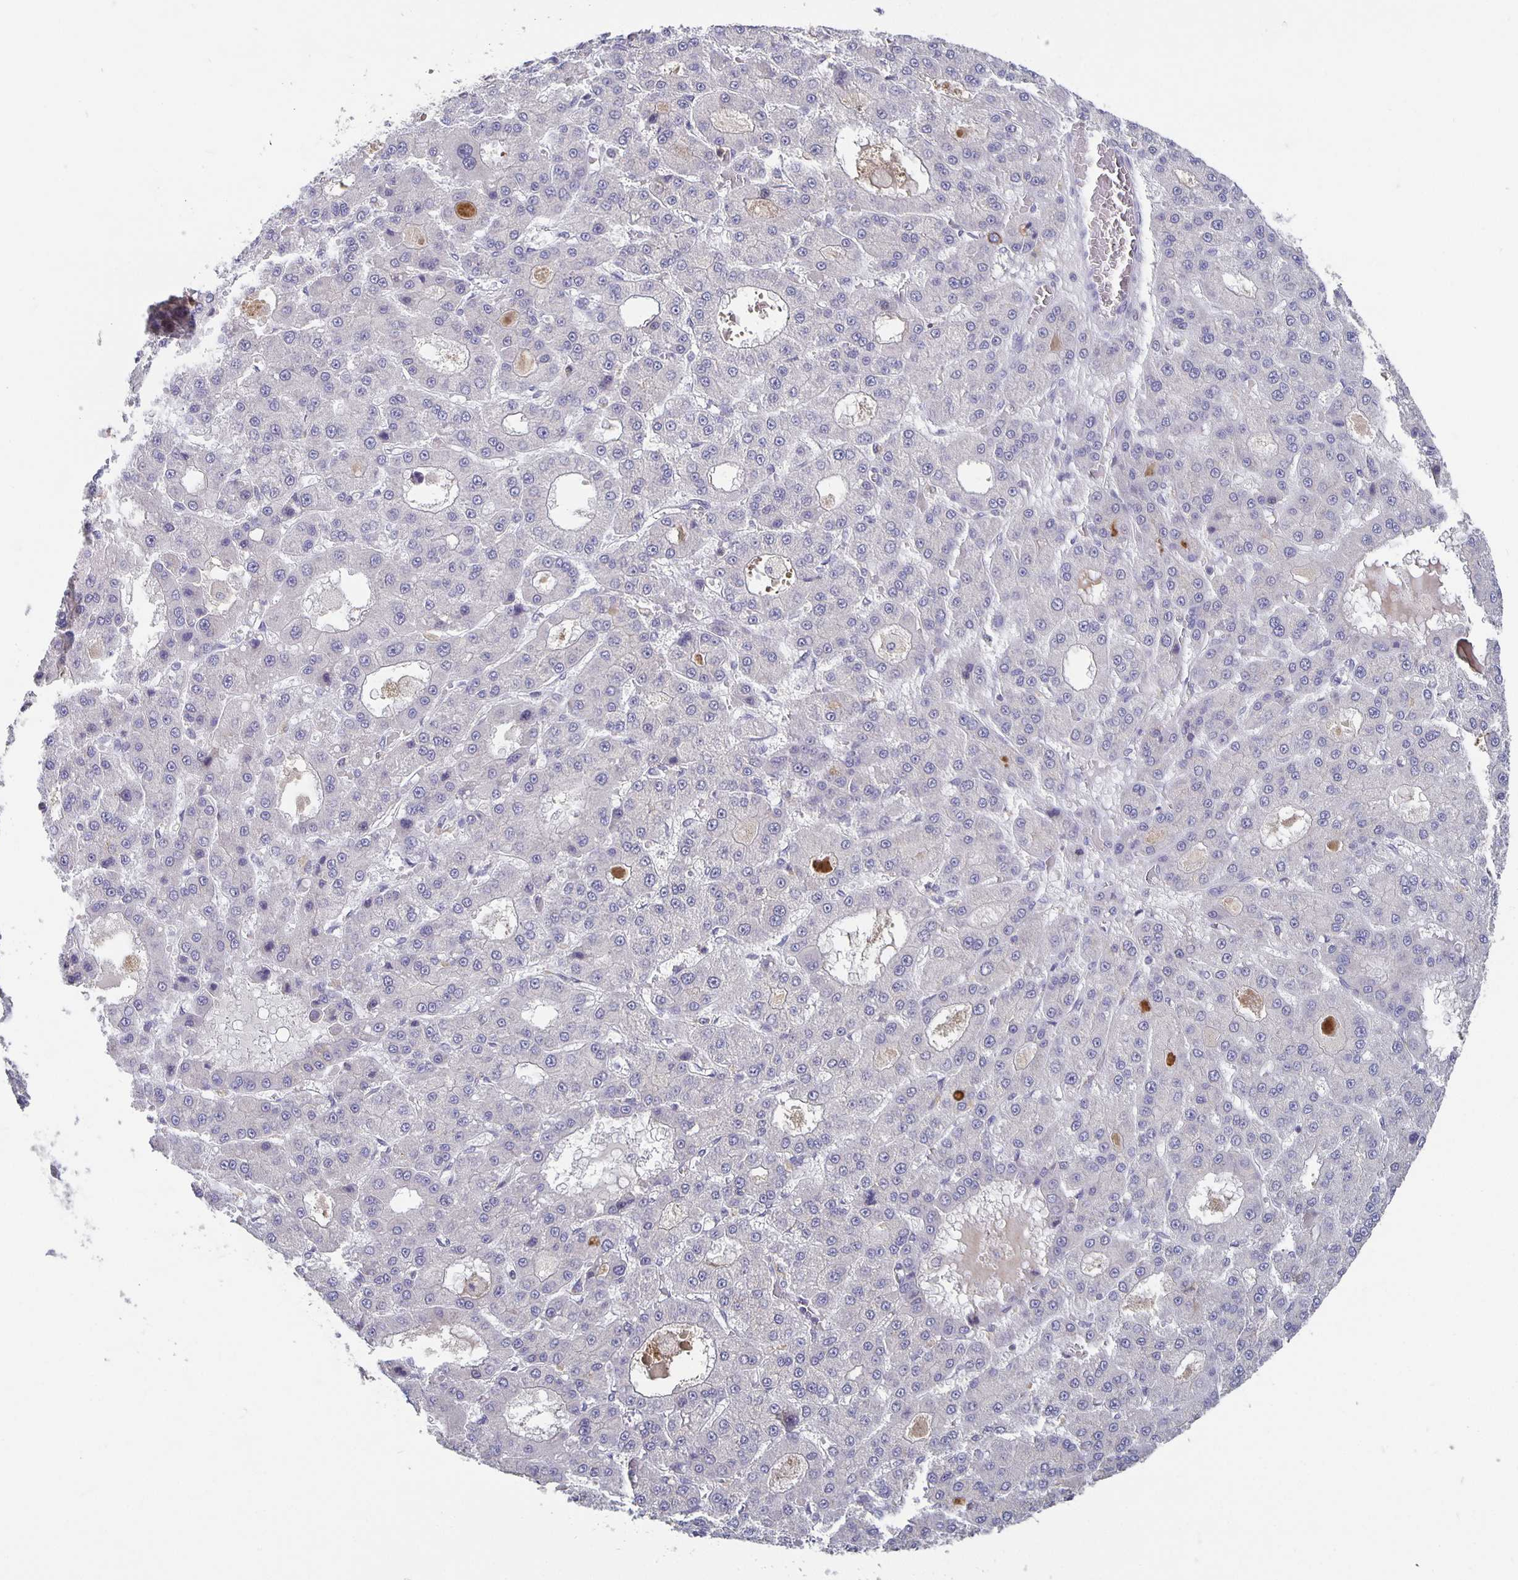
{"staining": {"intensity": "negative", "quantity": "none", "location": "none"}, "tissue": "liver cancer", "cell_type": "Tumor cells", "image_type": "cancer", "snomed": [{"axis": "morphology", "description": "Carcinoma, Hepatocellular, NOS"}, {"axis": "topography", "description": "Liver"}], "caption": "Tumor cells show no significant protein expression in hepatocellular carcinoma (liver). (Brightfield microscopy of DAB immunohistochemistry (IHC) at high magnification).", "gene": "GDF15", "patient": {"sex": "male", "age": 70}}